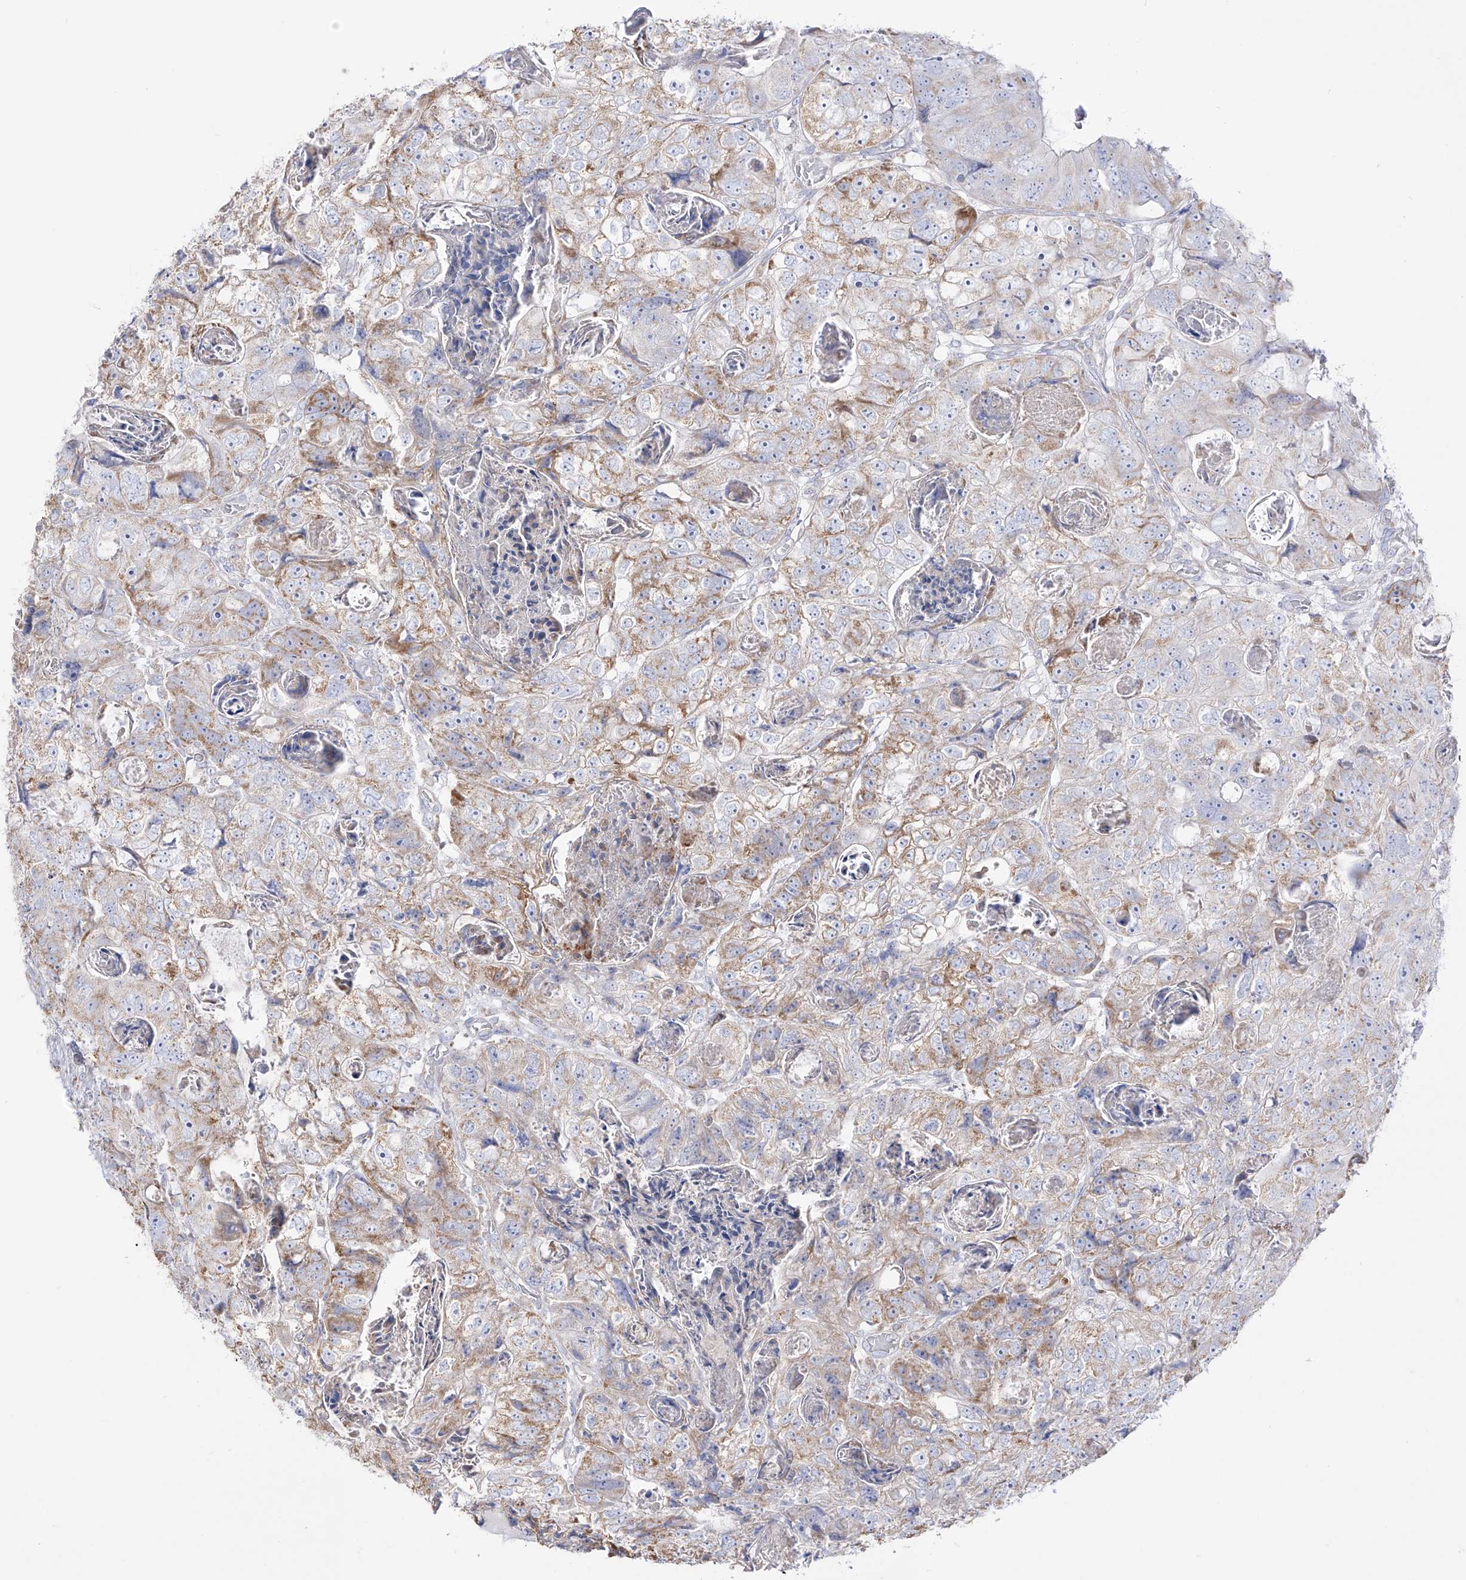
{"staining": {"intensity": "moderate", "quantity": "25%-75%", "location": "cytoplasmic/membranous"}, "tissue": "colorectal cancer", "cell_type": "Tumor cells", "image_type": "cancer", "snomed": [{"axis": "morphology", "description": "Adenocarcinoma, NOS"}, {"axis": "topography", "description": "Rectum"}], "caption": "Human colorectal cancer (adenocarcinoma) stained for a protein (brown) shows moderate cytoplasmic/membranous positive staining in about 25%-75% of tumor cells.", "gene": "RCHY1", "patient": {"sex": "male", "age": 59}}